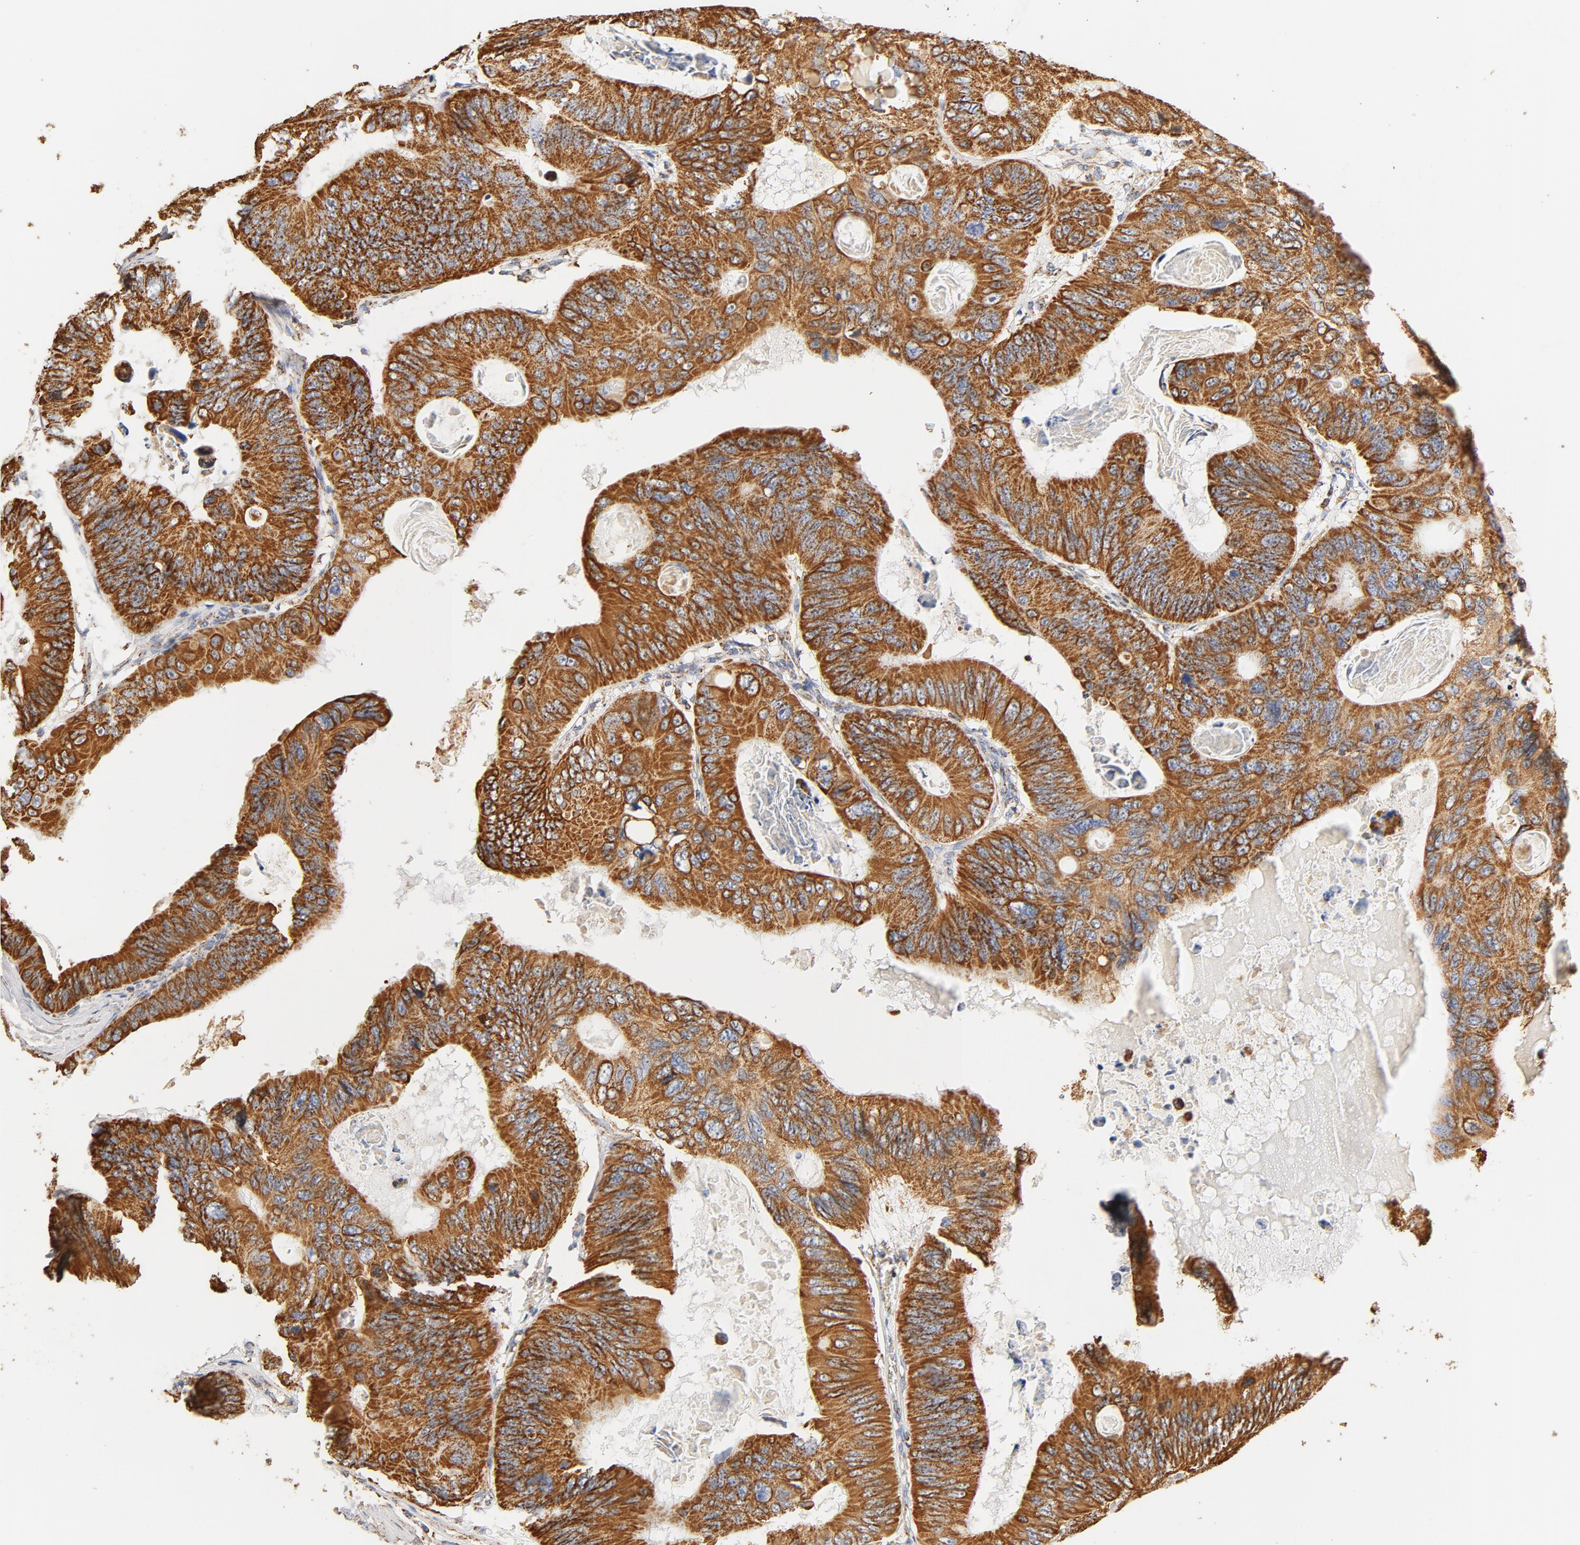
{"staining": {"intensity": "strong", "quantity": ">75%", "location": "cytoplasmic/membranous"}, "tissue": "colorectal cancer", "cell_type": "Tumor cells", "image_type": "cancer", "snomed": [{"axis": "morphology", "description": "Adenocarcinoma, NOS"}, {"axis": "topography", "description": "Colon"}], "caption": "This photomicrograph displays IHC staining of human colorectal cancer, with high strong cytoplasmic/membranous positivity in about >75% of tumor cells.", "gene": "COX4I1", "patient": {"sex": "female", "age": 55}}